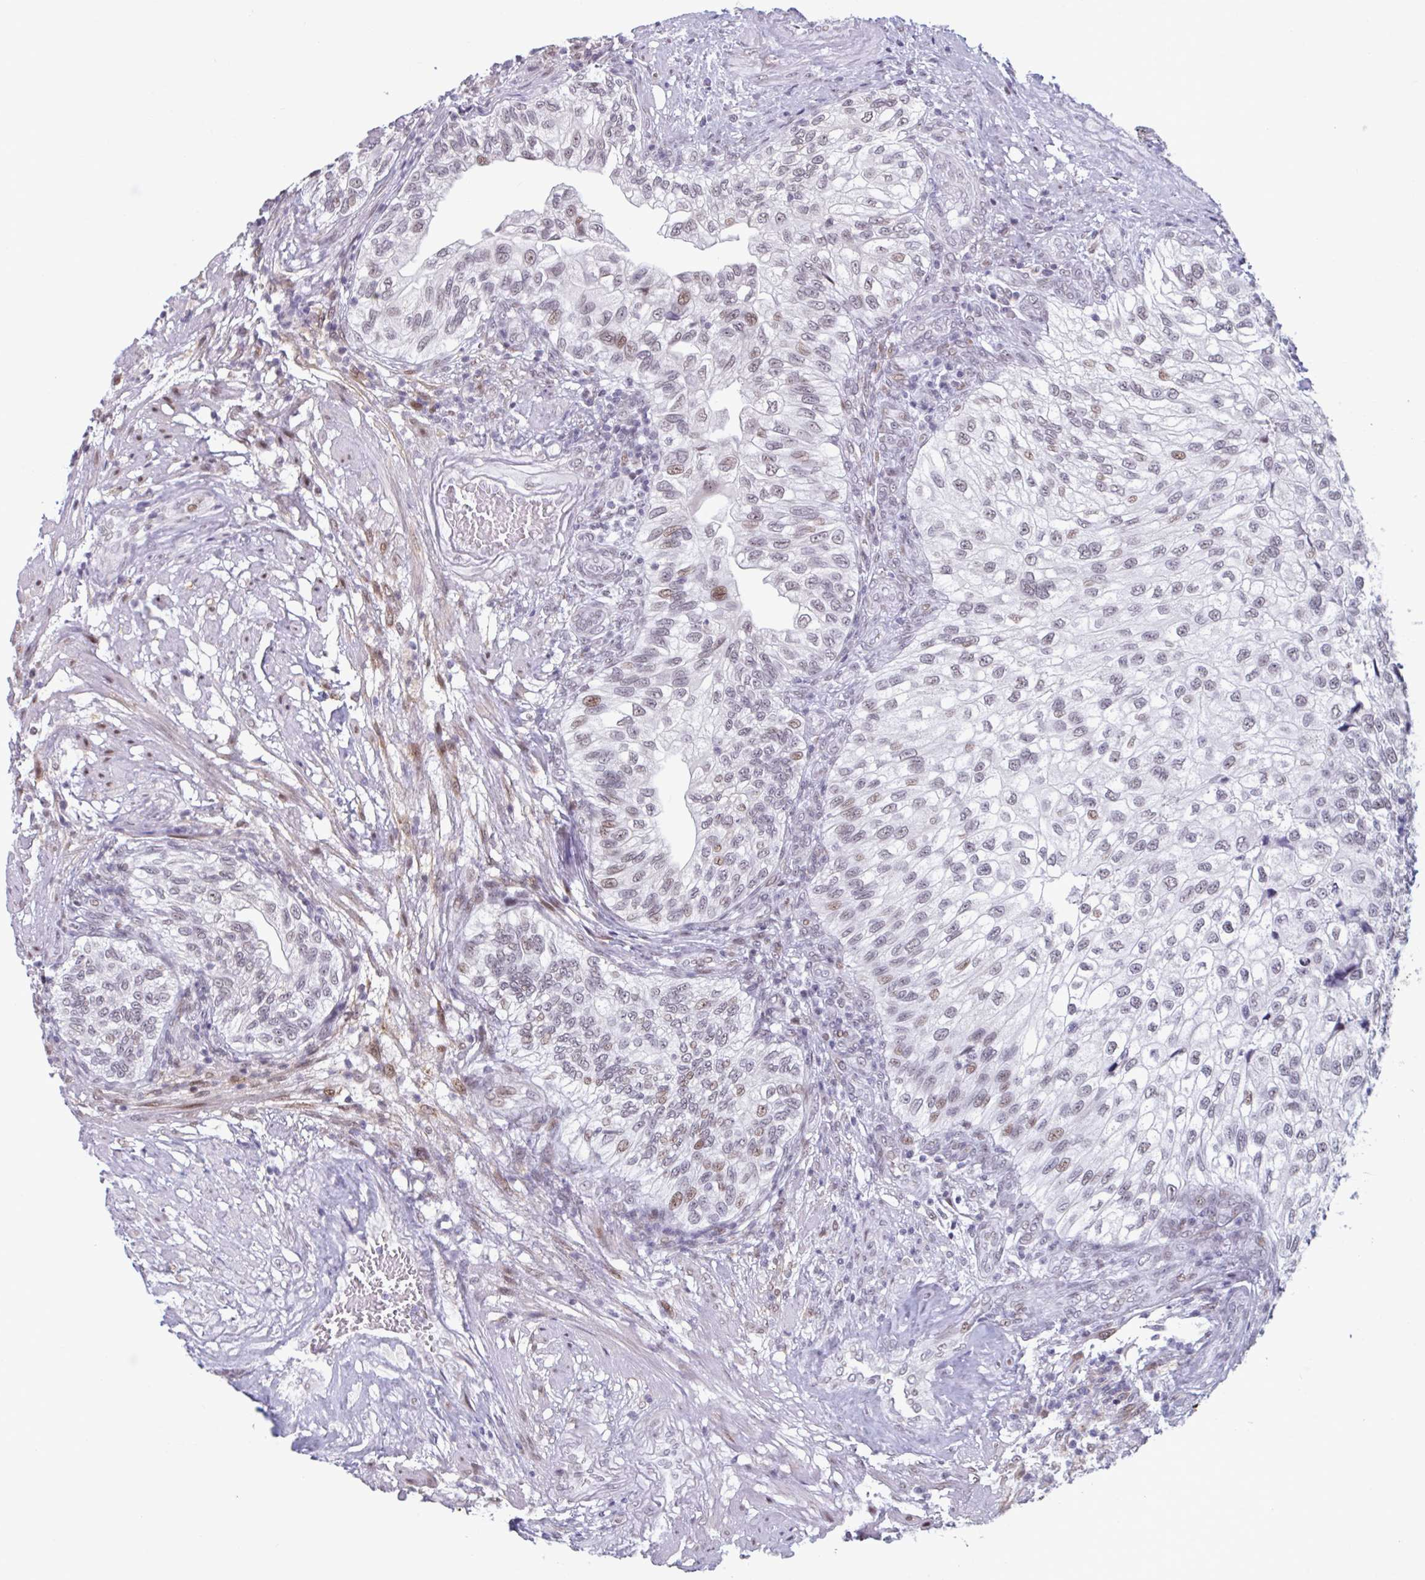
{"staining": {"intensity": "moderate", "quantity": "25%-75%", "location": "nuclear"}, "tissue": "urothelial cancer", "cell_type": "Tumor cells", "image_type": "cancer", "snomed": [{"axis": "morphology", "description": "Urothelial carcinoma, NOS"}, {"axis": "topography", "description": "Urinary bladder"}], "caption": "Moderate nuclear protein staining is present in approximately 25%-75% of tumor cells in urothelial cancer. (DAB = brown stain, brightfield microscopy at high magnification).", "gene": "HSD17B6", "patient": {"sex": "male", "age": 87}}